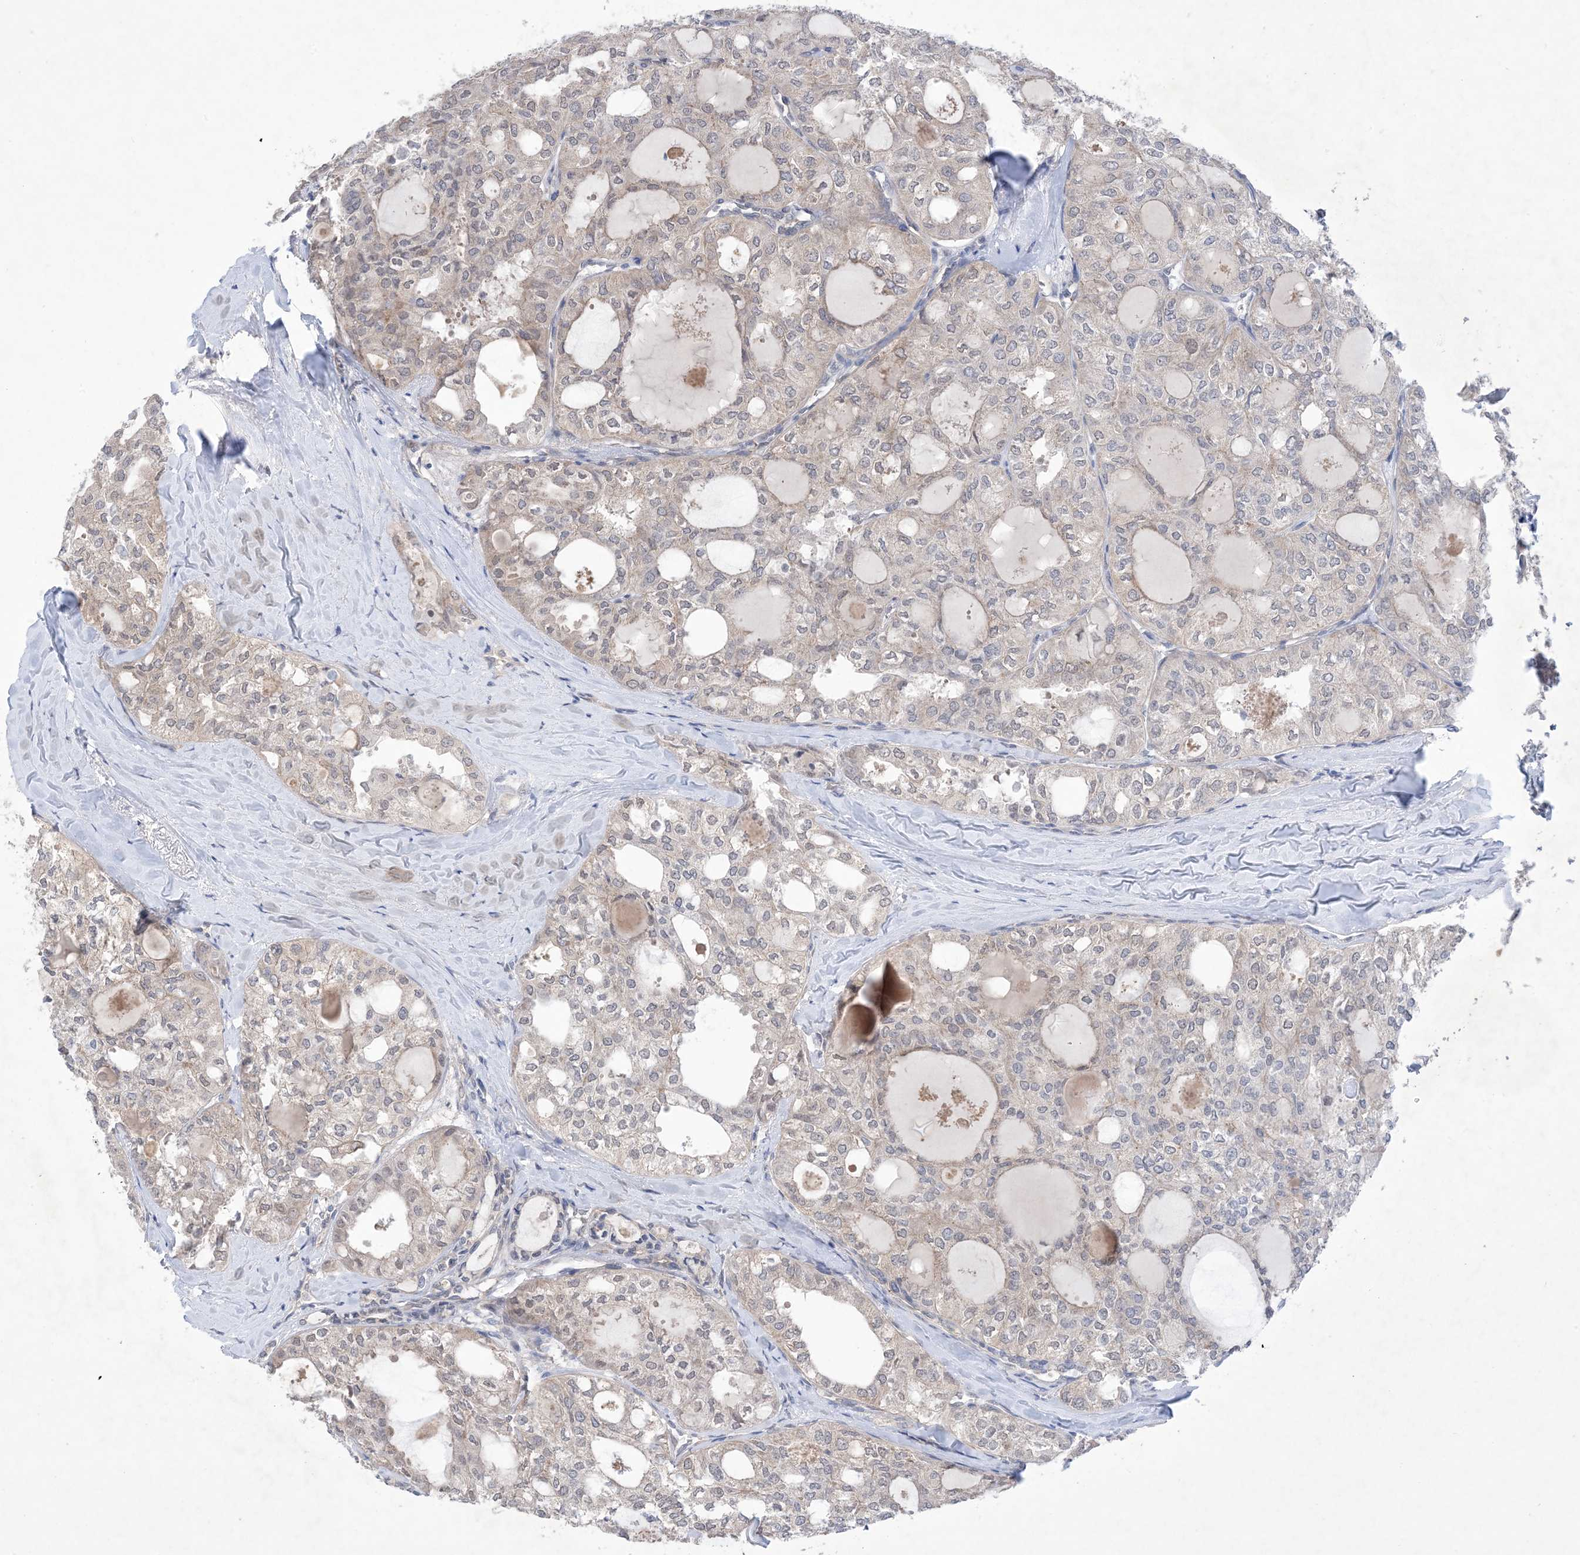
{"staining": {"intensity": "negative", "quantity": "none", "location": "none"}, "tissue": "thyroid cancer", "cell_type": "Tumor cells", "image_type": "cancer", "snomed": [{"axis": "morphology", "description": "Follicular adenoma carcinoma, NOS"}, {"axis": "topography", "description": "Thyroid gland"}], "caption": "Immunohistochemistry (IHC) image of human thyroid cancer (follicular adenoma carcinoma) stained for a protein (brown), which displays no expression in tumor cells.", "gene": "EHBP1", "patient": {"sex": "male", "age": 75}}